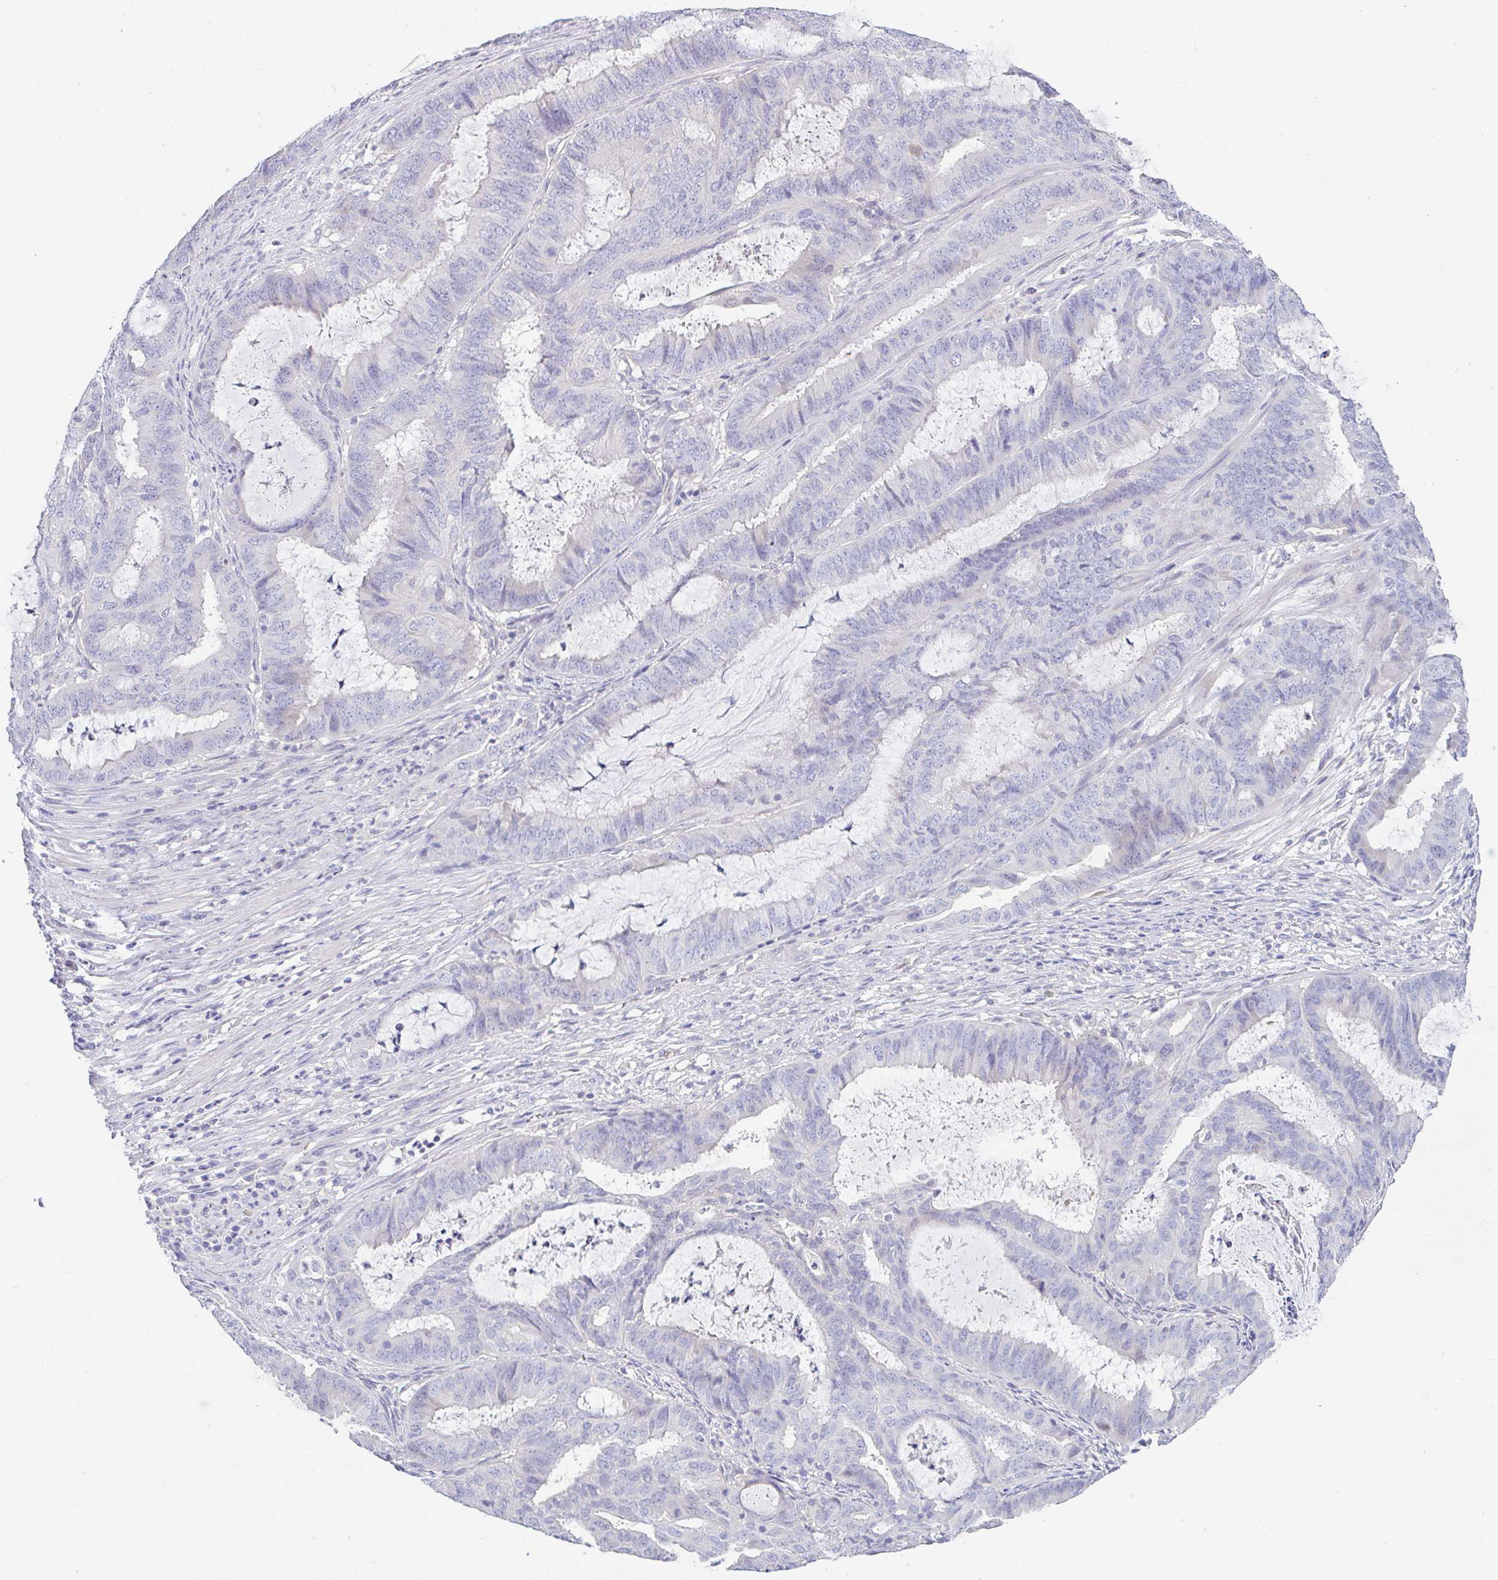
{"staining": {"intensity": "negative", "quantity": "none", "location": "none"}, "tissue": "endometrial cancer", "cell_type": "Tumor cells", "image_type": "cancer", "snomed": [{"axis": "morphology", "description": "Adenocarcinoma, NOS"}, {"axis": "topography", "description": "Endometrium"}], "caption": "This is a image of IHC staining of endometrial adenocarcinoma, which shows no staining in tumor cells.", "gene": "SERPINE3", "patient": {"sex": "female", "age": 51}}